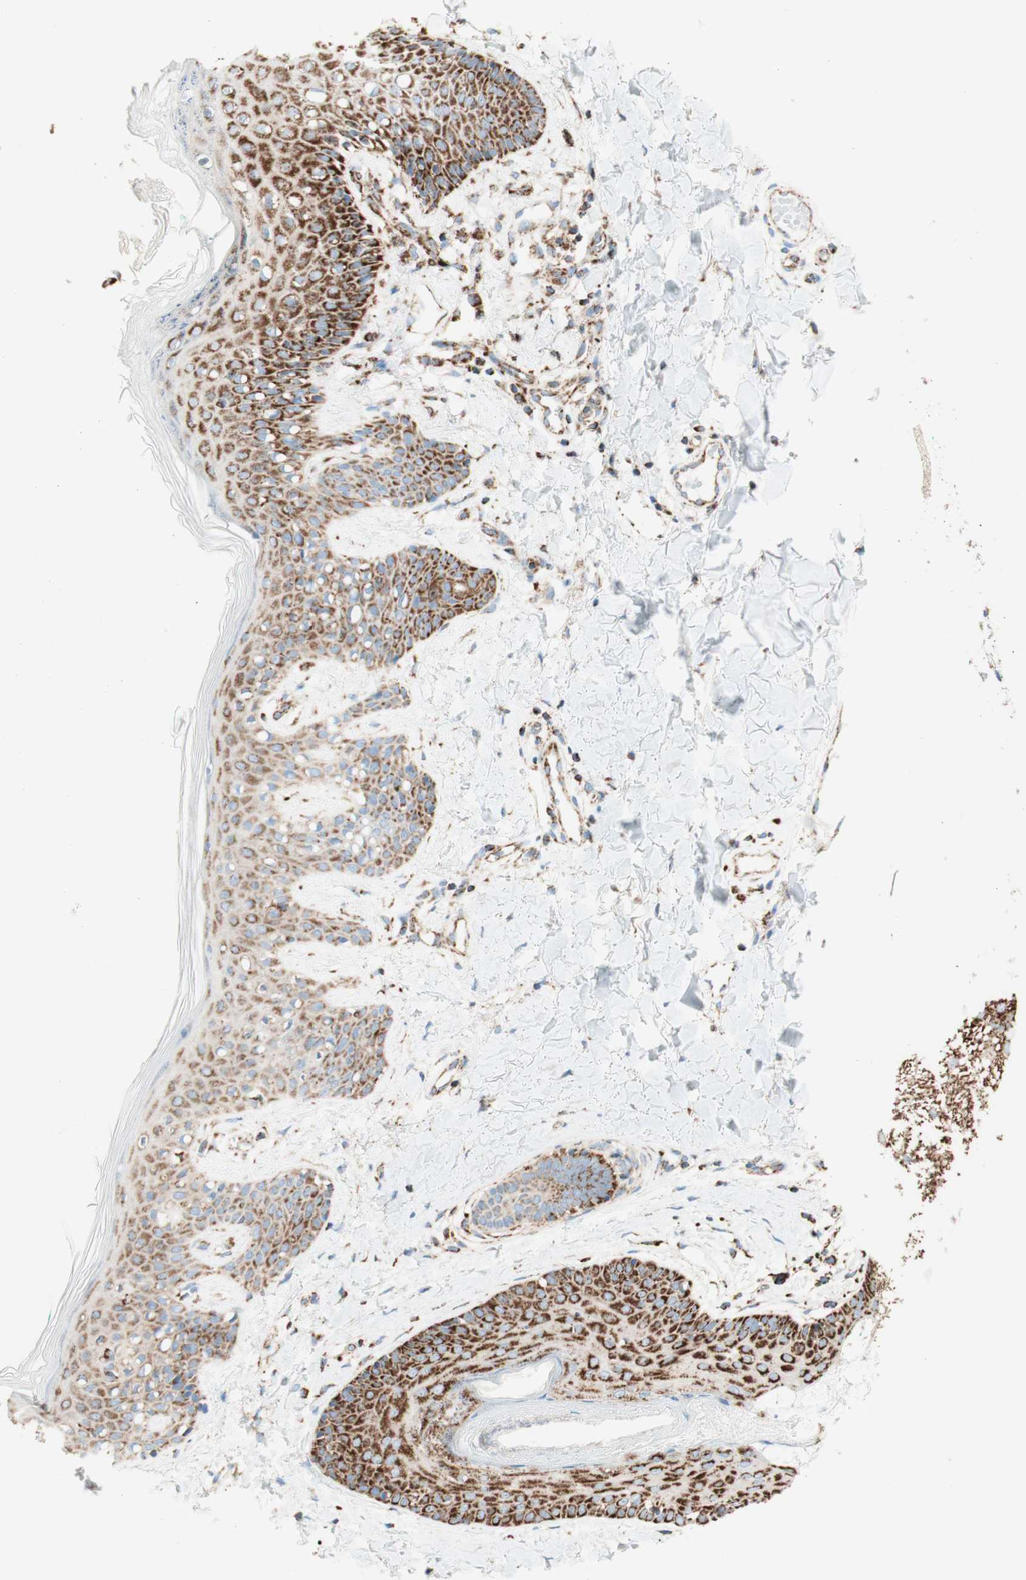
{"staining": {"intensity": "moderate", "quantity": ">75%", "location": "cytoplasmic/membranous"}, "tissue": "skin", "cell_type": "Fibroblasts", "image_type": "normal", "snomed": [{"axis": "morphology", "description": "Normal tissue, NOS"}, {"axis": "topography", "description": "Skin"}], "caption": "Immunohistochemistry of benign skin exhibits medium levels of moderate cytoplasmic/membranous expression in approximately >75% of fibroblasts.", "gene": "TOMM20", "patient": {"sex": "male", "age": 16}}